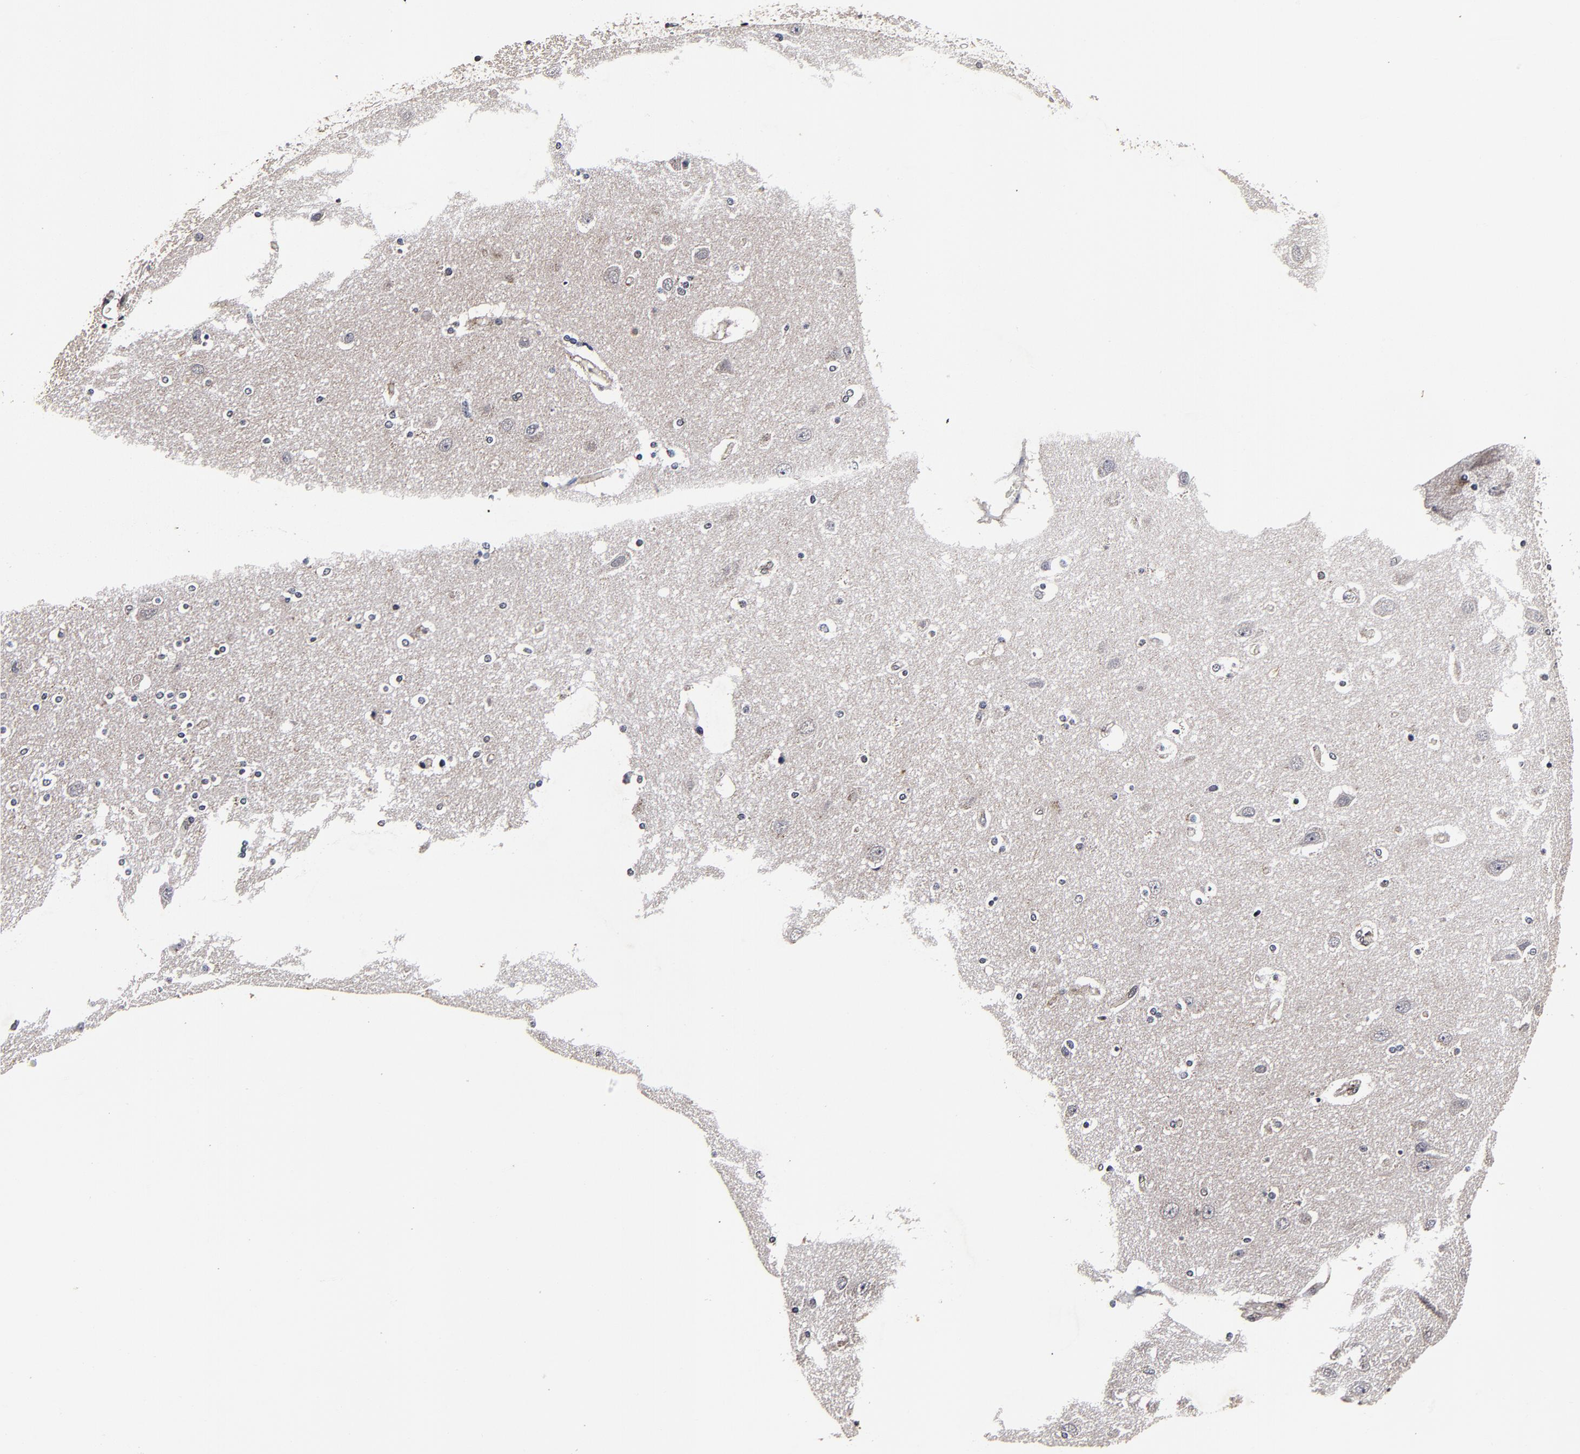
{"staining": {"intensity": "negative", "quantity": "none", "location": "none"}, "tissue": "caudate", "cell_type": "Glial cells", "image_type": "normal", "snomed": [{"axis": "morphology", "description": "Normal tissue, NOS"}, {"axis": "topography", "description": "Lateral ventricle wall"}], "caption": "The immunohistochemistry (IHC) histopathology image has no significant expression in glial cells of caudate. Brightfield microscopy of immunohistochemistry stained with DAB (3,3'-diaminobenzidine) (brown) and hematoxylin (blue), captured at high magnification.", "gene": "MMP15", "patient": {"sex": "female", "age": 54}}